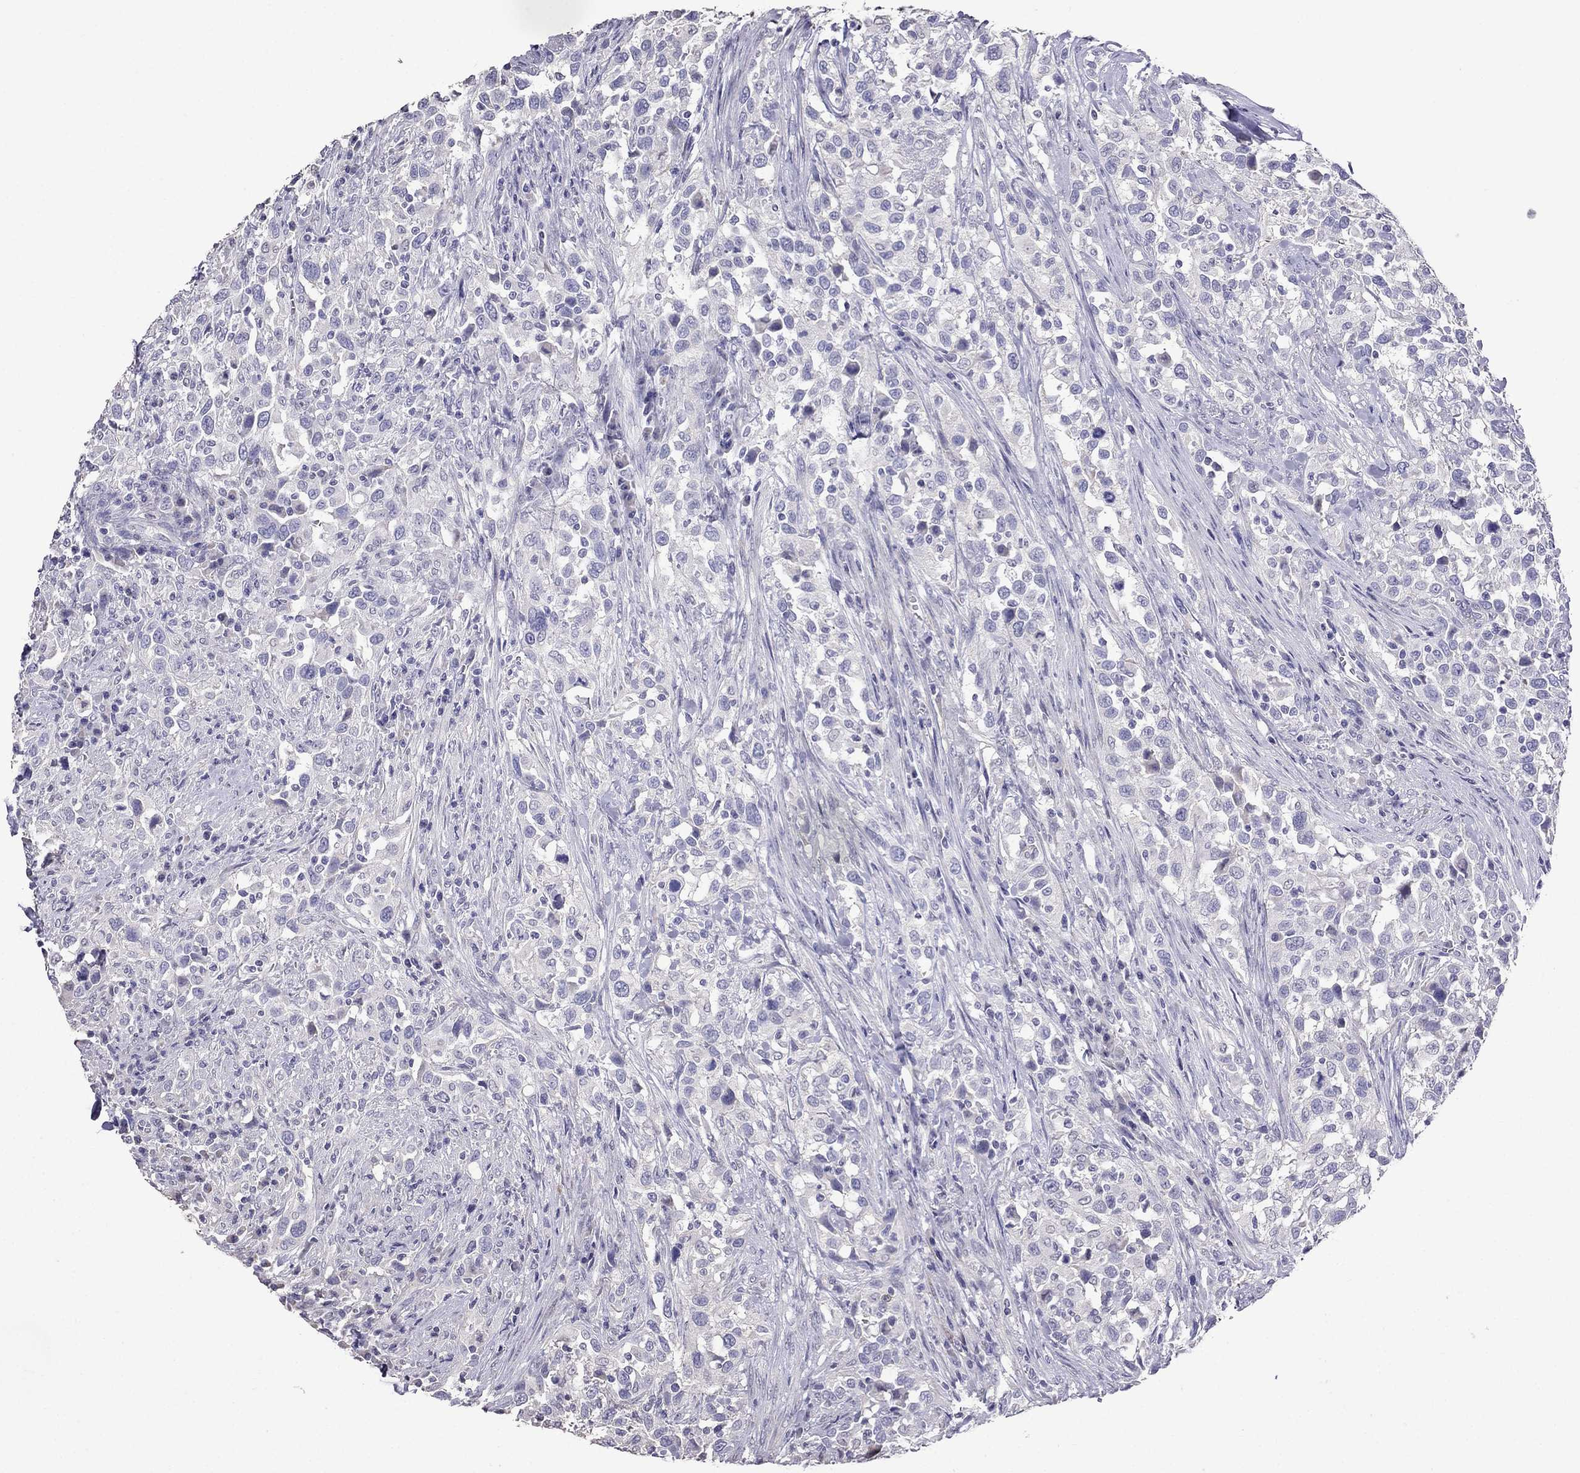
{"staining": {"intensity": "negative", "quantity": "none", "location": "none"}, "tissue": "urothelial cancer", "cell_type": "Tumor cells", "image_type": "cancer", "snomed": [{"axis": "morphology", "description": "Urothelial carcinoma, NOS"}, {"axis": "morphology", "description": "Urothelial carcinoma, High grade"}, {"axis": "topography", "description": "Urinary bladder"}], "caption": "The histopathology image demonstrates no significant staining in tumor cells of urothelial cancer.", "gene": "AK5", "patient": {"sex": "female", "age": 64}}